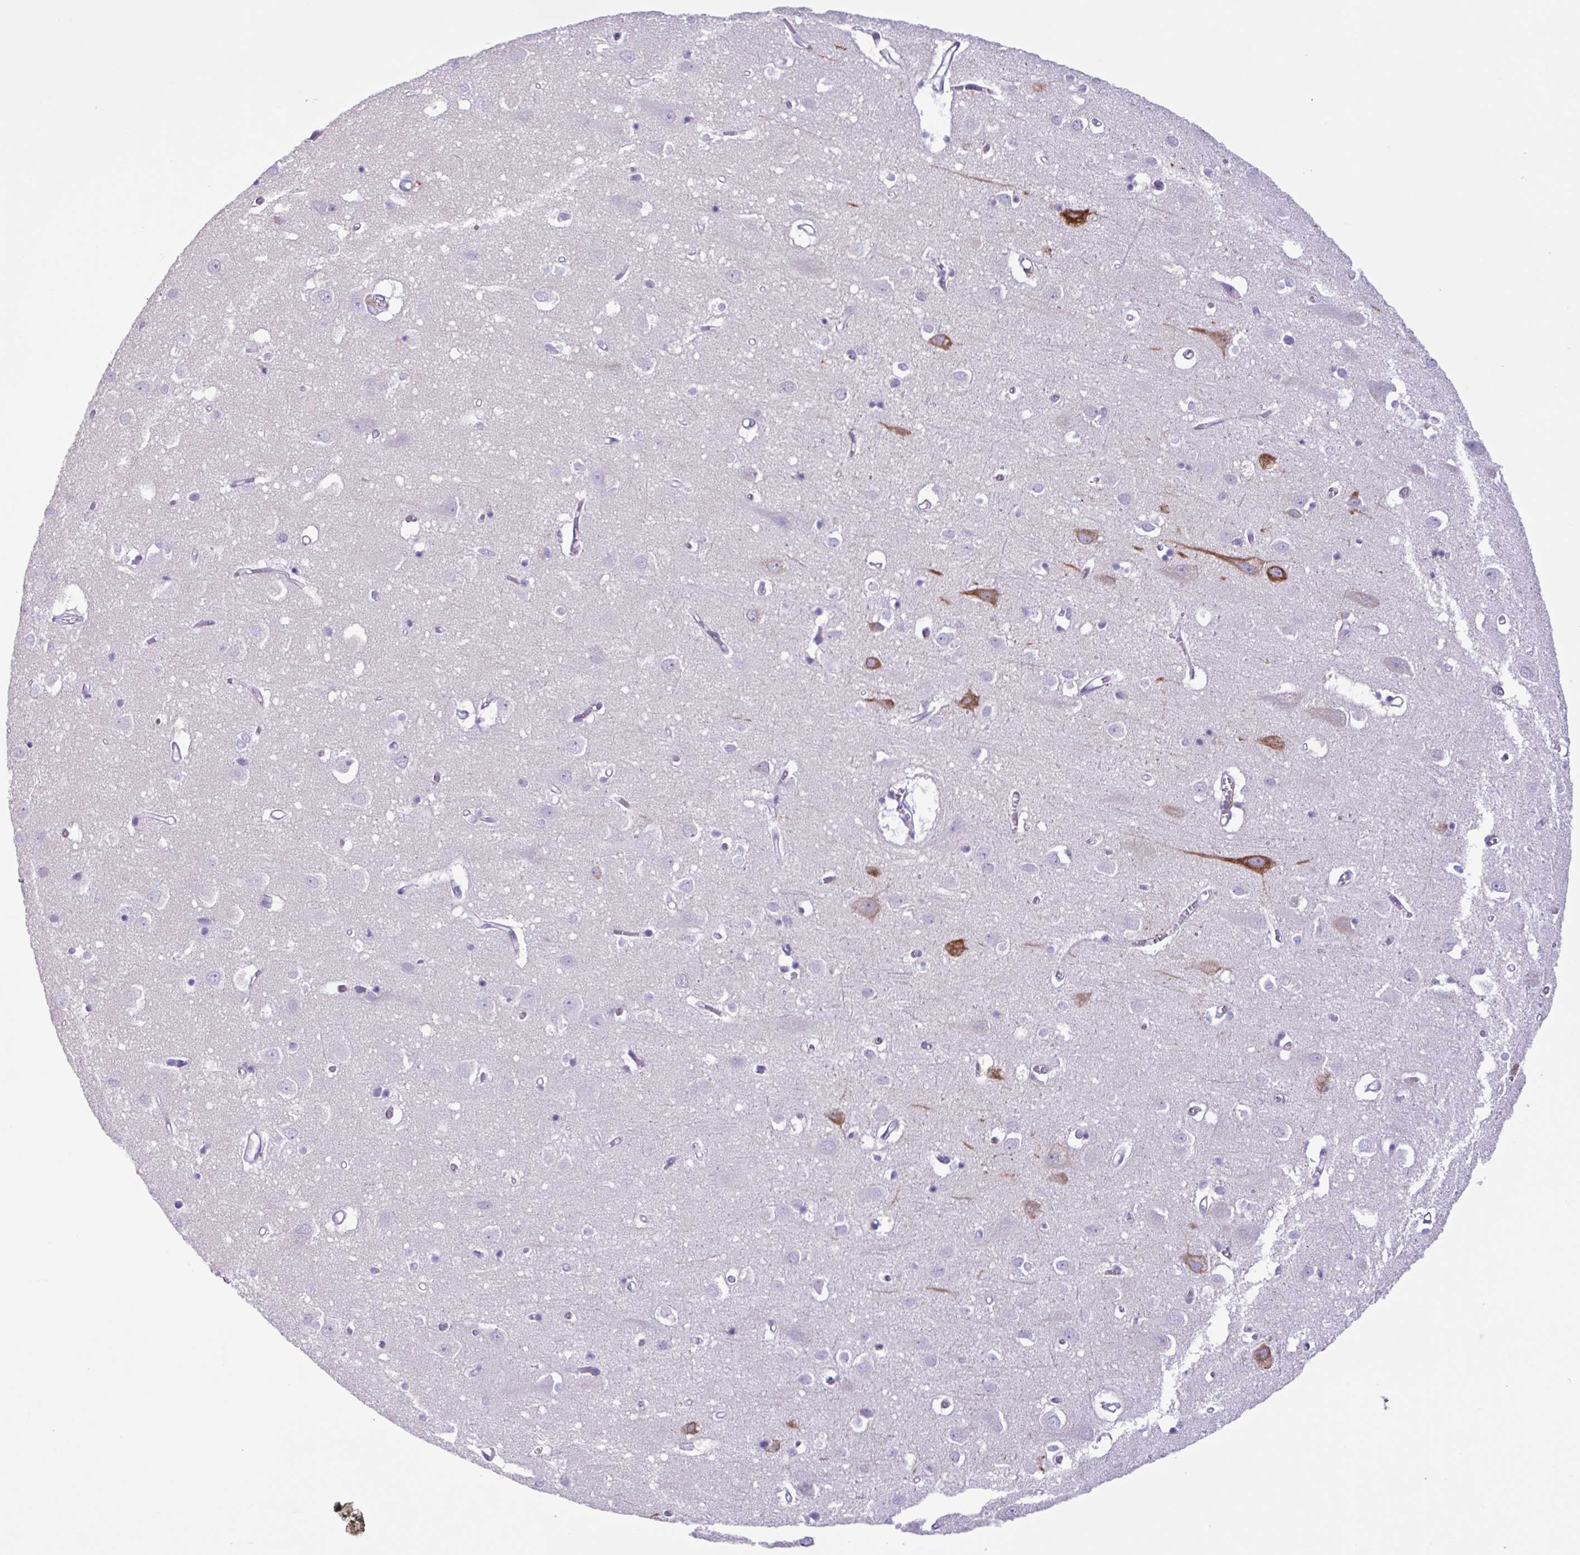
{"staining": {"intensity": "negative", "quantity": "none", "location": "none"}, "tissue": "cerebral cortex", "cell_type": "Endothelial cells", "image_type": "normal", "snomed": [{"axis": "morphology", "description": "Normal tissue, NOS"}, {"axis": "topography", "description": "Cerebral cortex"}], "caption": "An immunohistochemistry micrograph of unremarkable cerebral cortex is shown. There is no staining in endothelial cells of cerebral cortex.", "gene": "AGO3", "patient": {"sex": "male", "age": 70}}